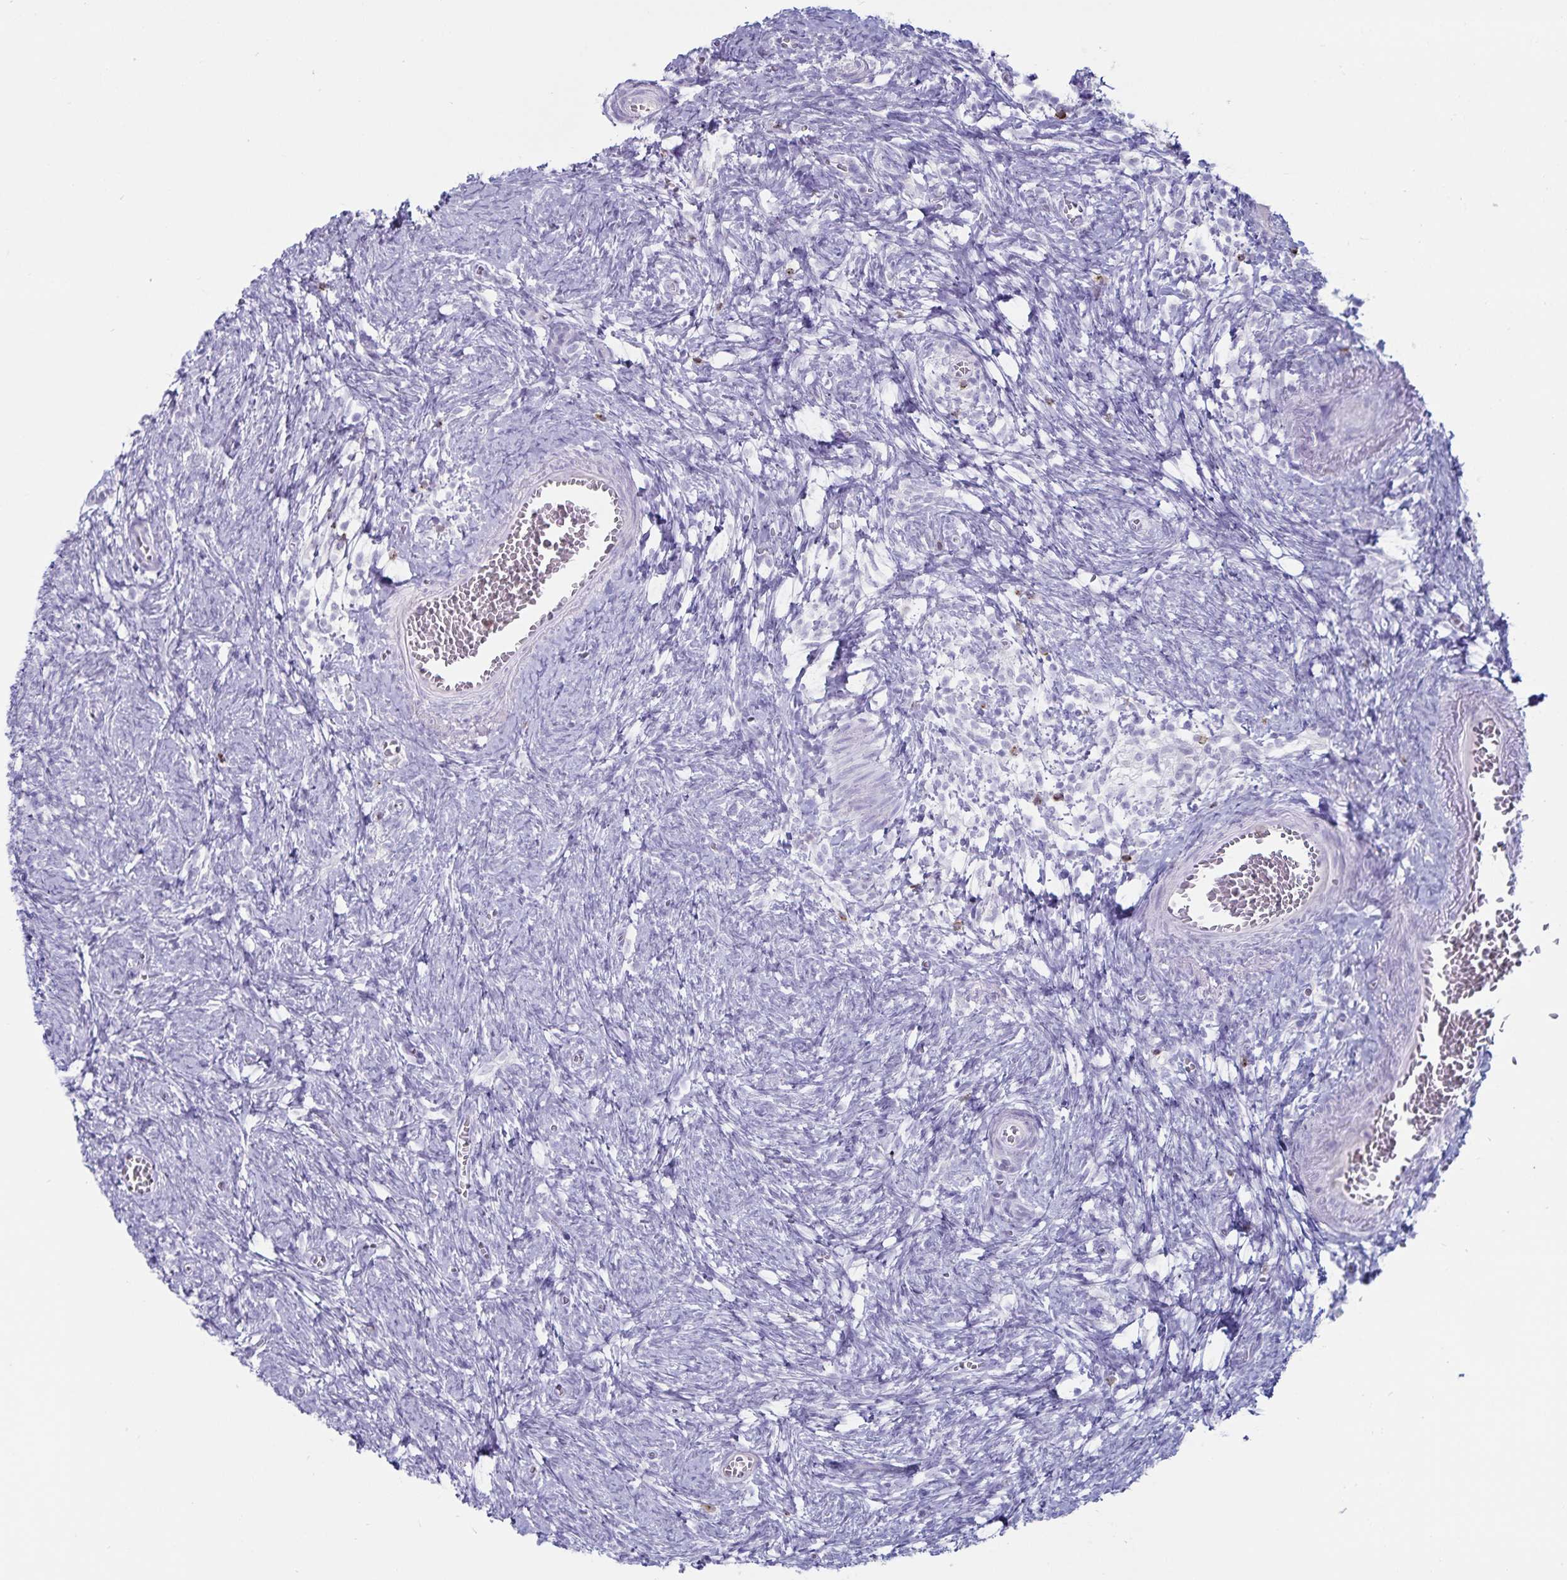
{"staining": {"intensity": "negative", "quantity": "none", "location": "none"}, "tissue": "ovary", "cell_type": "Follicle cells", "image_type": "normal", "snomed": [{"axis": "morphology", "description": "Normal tissue, NOS"}, {"axis": "topography", "description": "Ovary"}], "caption": "Follicle cells show no significant positivity in unremarkable ovary. (Stains: DAB (3,3'-diaminobenzidine) immunohistochemistry (IHC) with hematoxylin counter stain, Microscopy: brightfield microscopy at high magnification).", "gene": "GNLY", "patient": {"sex": "female", "age": 41}}